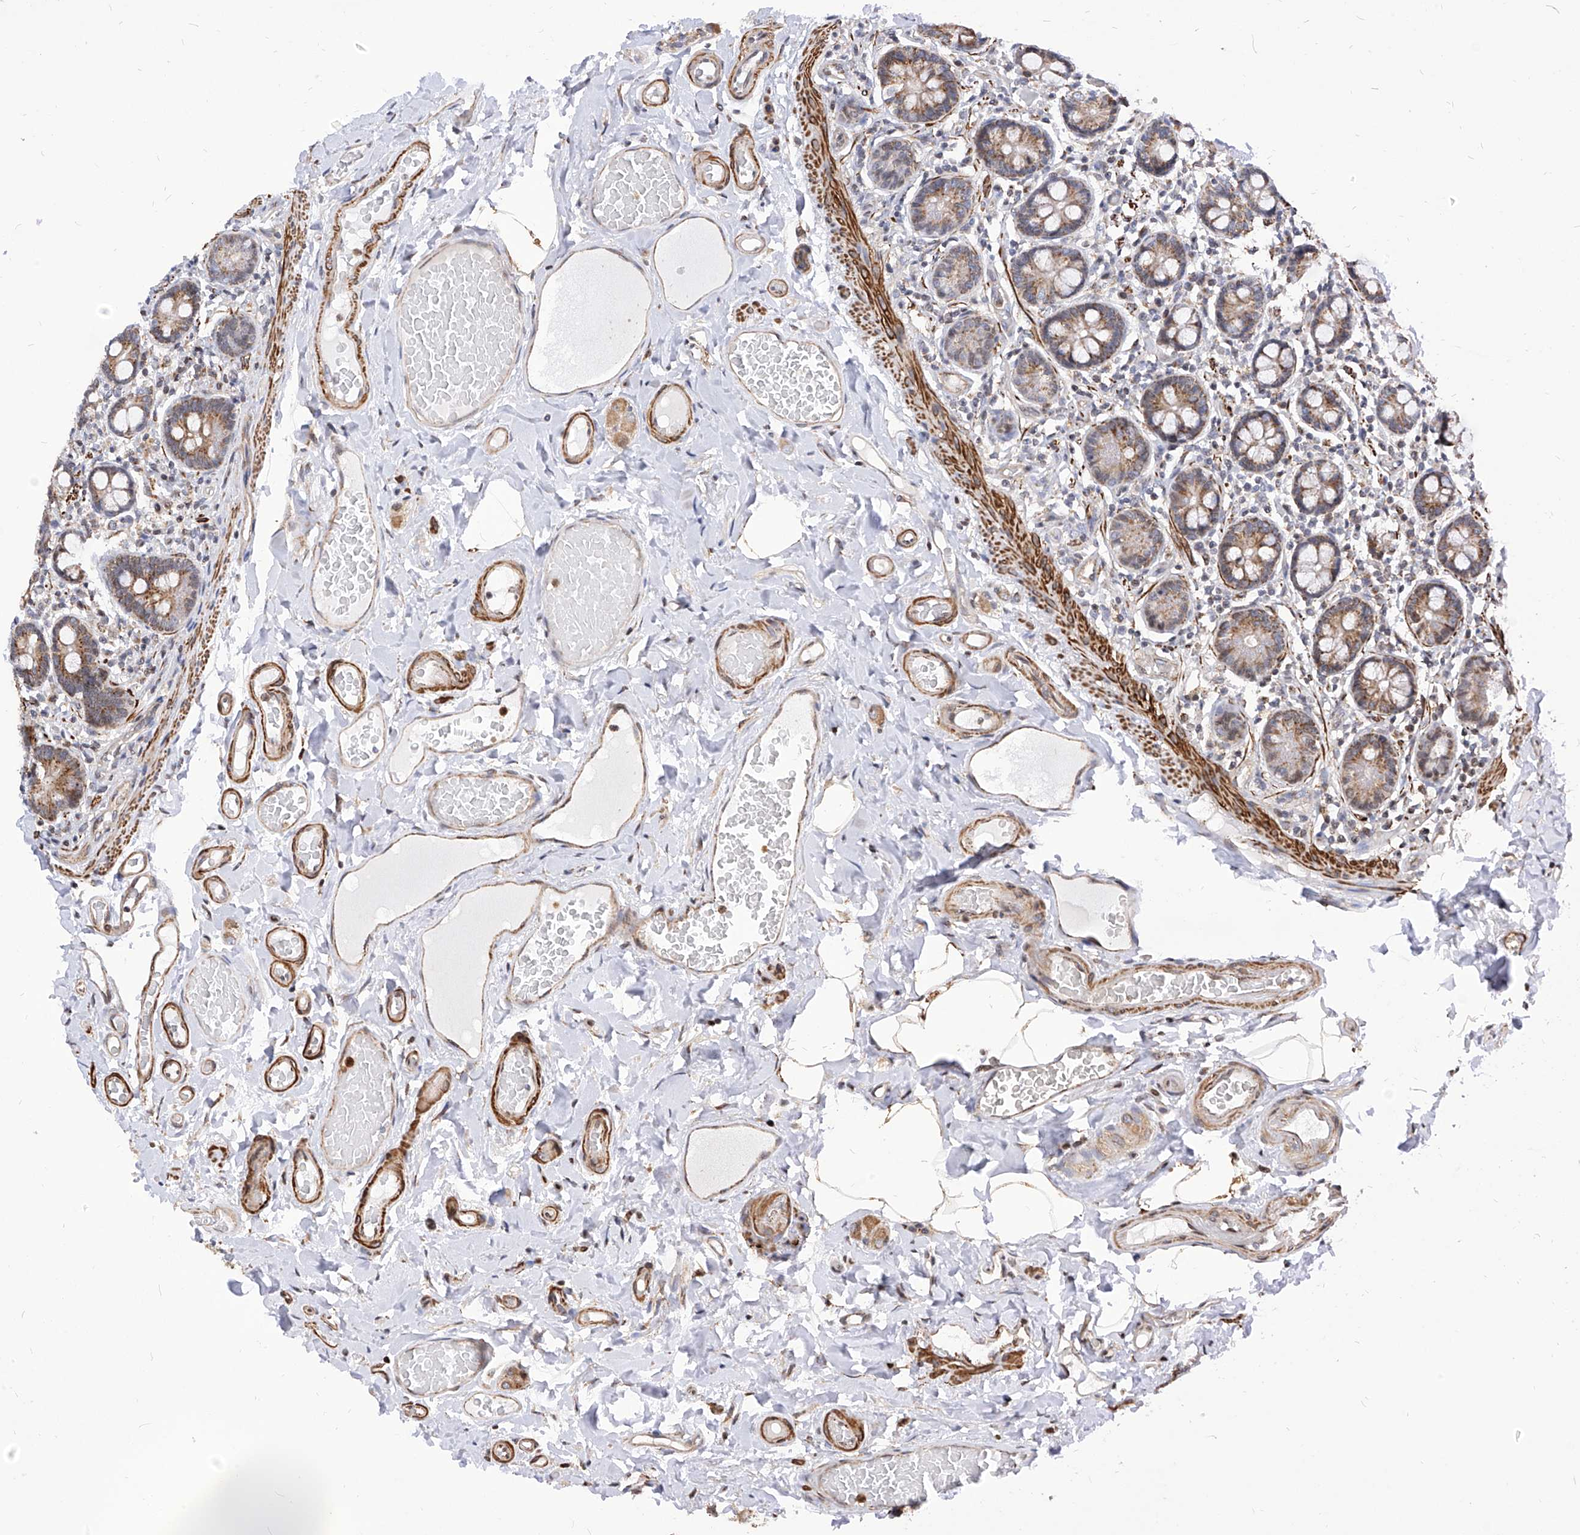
{"staining": {"intensity": "moderate", "quantity": ">75%", "location": "cytoplasmic/membranous"}, "tissue": "small intestine", "cell_type": "Glandular cells", "image_type": "normal", "snomed": [{"axis": "morphology", "description": "Normal tissue, NOS"}, {"axis": "topography", "description": "Small intestine"}], "caption": "Immunohistochemical staining of normal human small intestine exhibits >75% levels of moderate cytoplasmic/membranous protein staining in about >75% of glandular cells. (brown staining indicates protein expression, while blue staining denotes nuclei).", "gene": "TTLL8", "patient": {"sex": "female", "age": 64}}